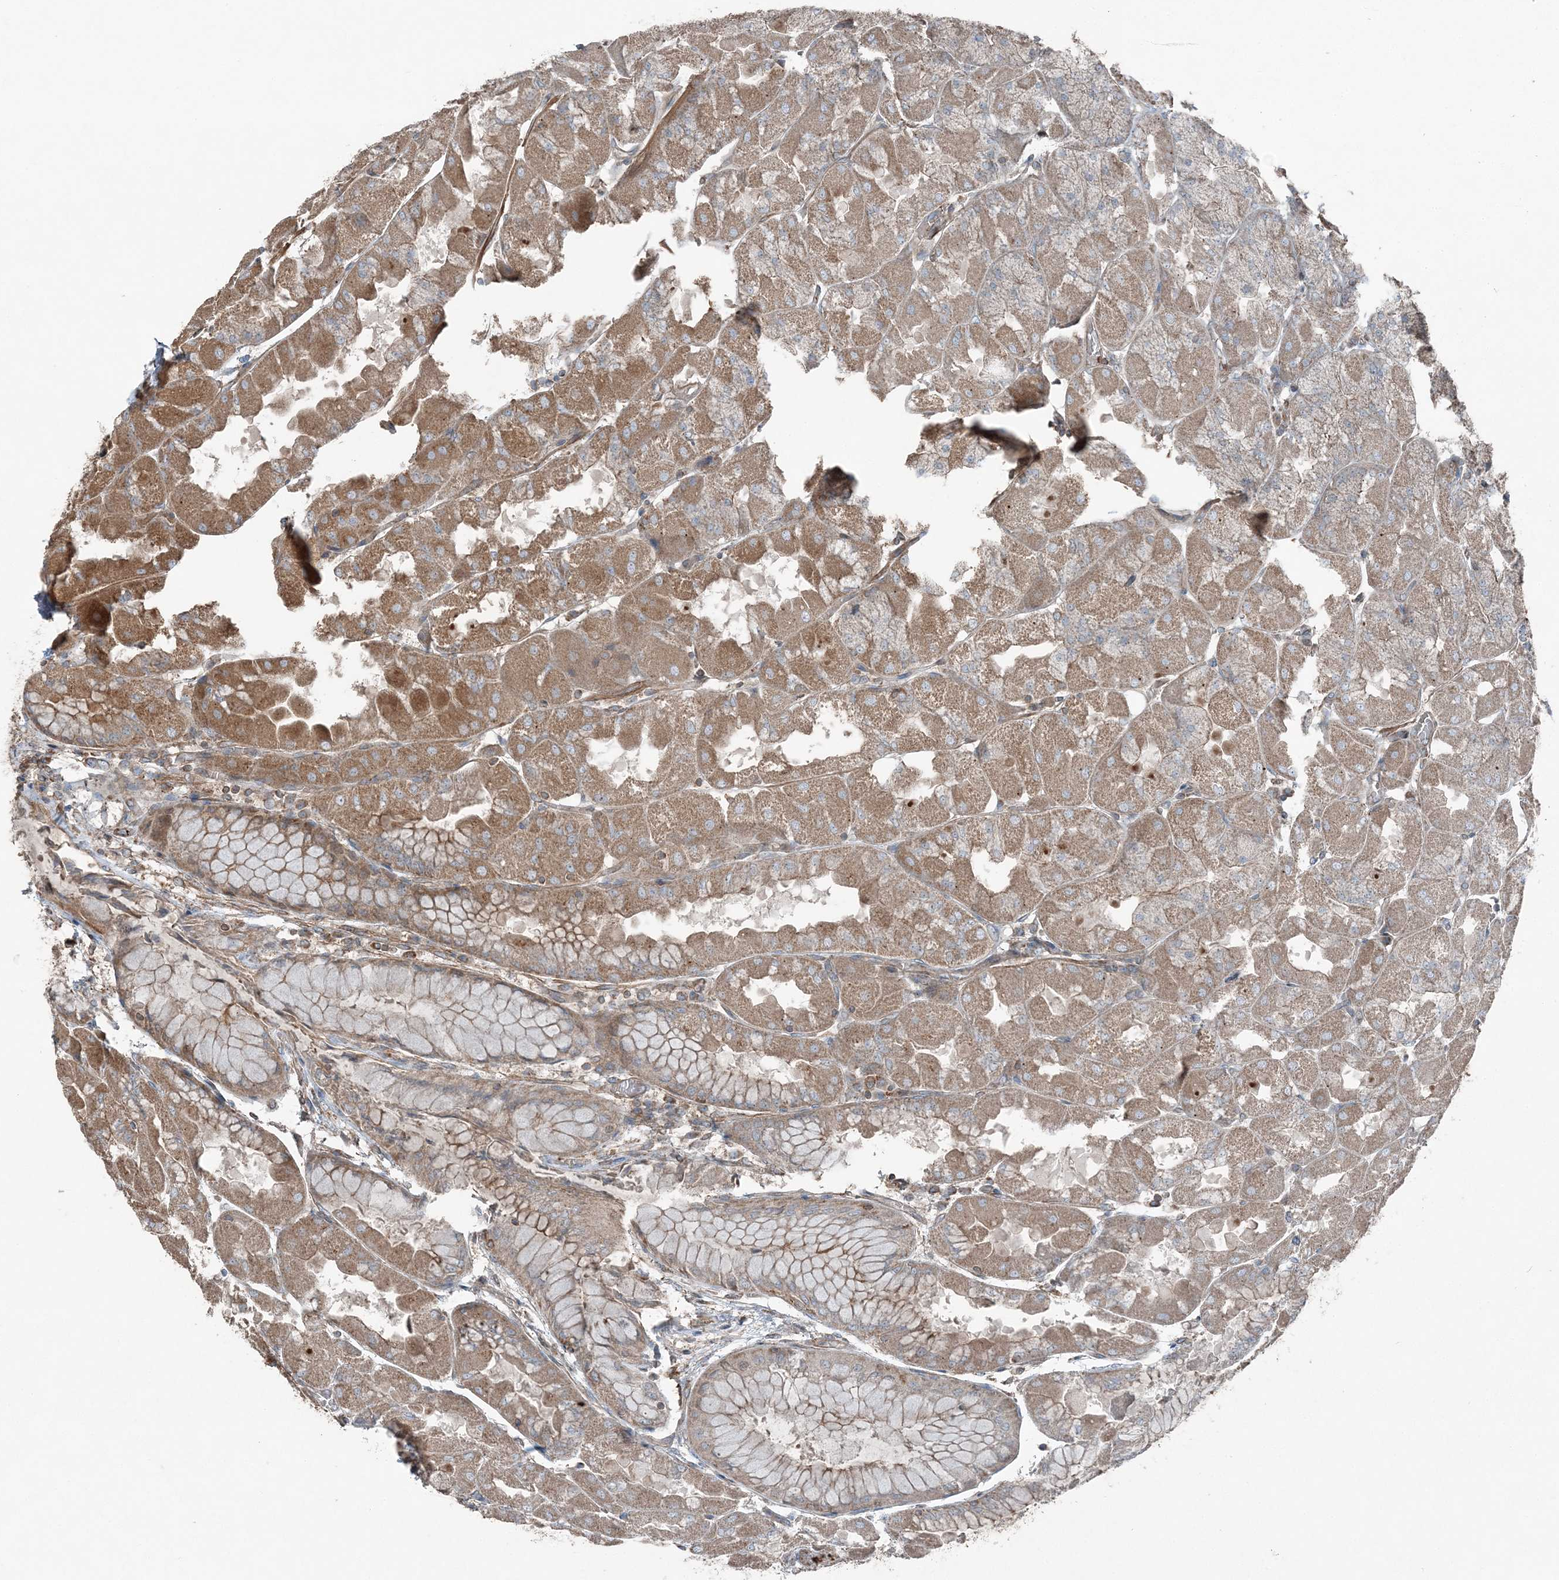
{"staining": {"intensity": "moderate", "quantity": "25%-75%", "location": "cytoplasmic/membranous"}, "tissue": "stomach", "cell_type": "Glandular cells", "image_type": "normal", "snomed": [{"axis": "morphology", "description": "Normal tissue, NOS"}, {"axis": "topography", "description": "Stomach"}], "caption": "A photomicrograph of stomach stained for a protein reveals moderate cytoplasmic/membranous brown staining in glandular cells.", "gene": "KY", "patient": {"sex": "female", "age": 61}}